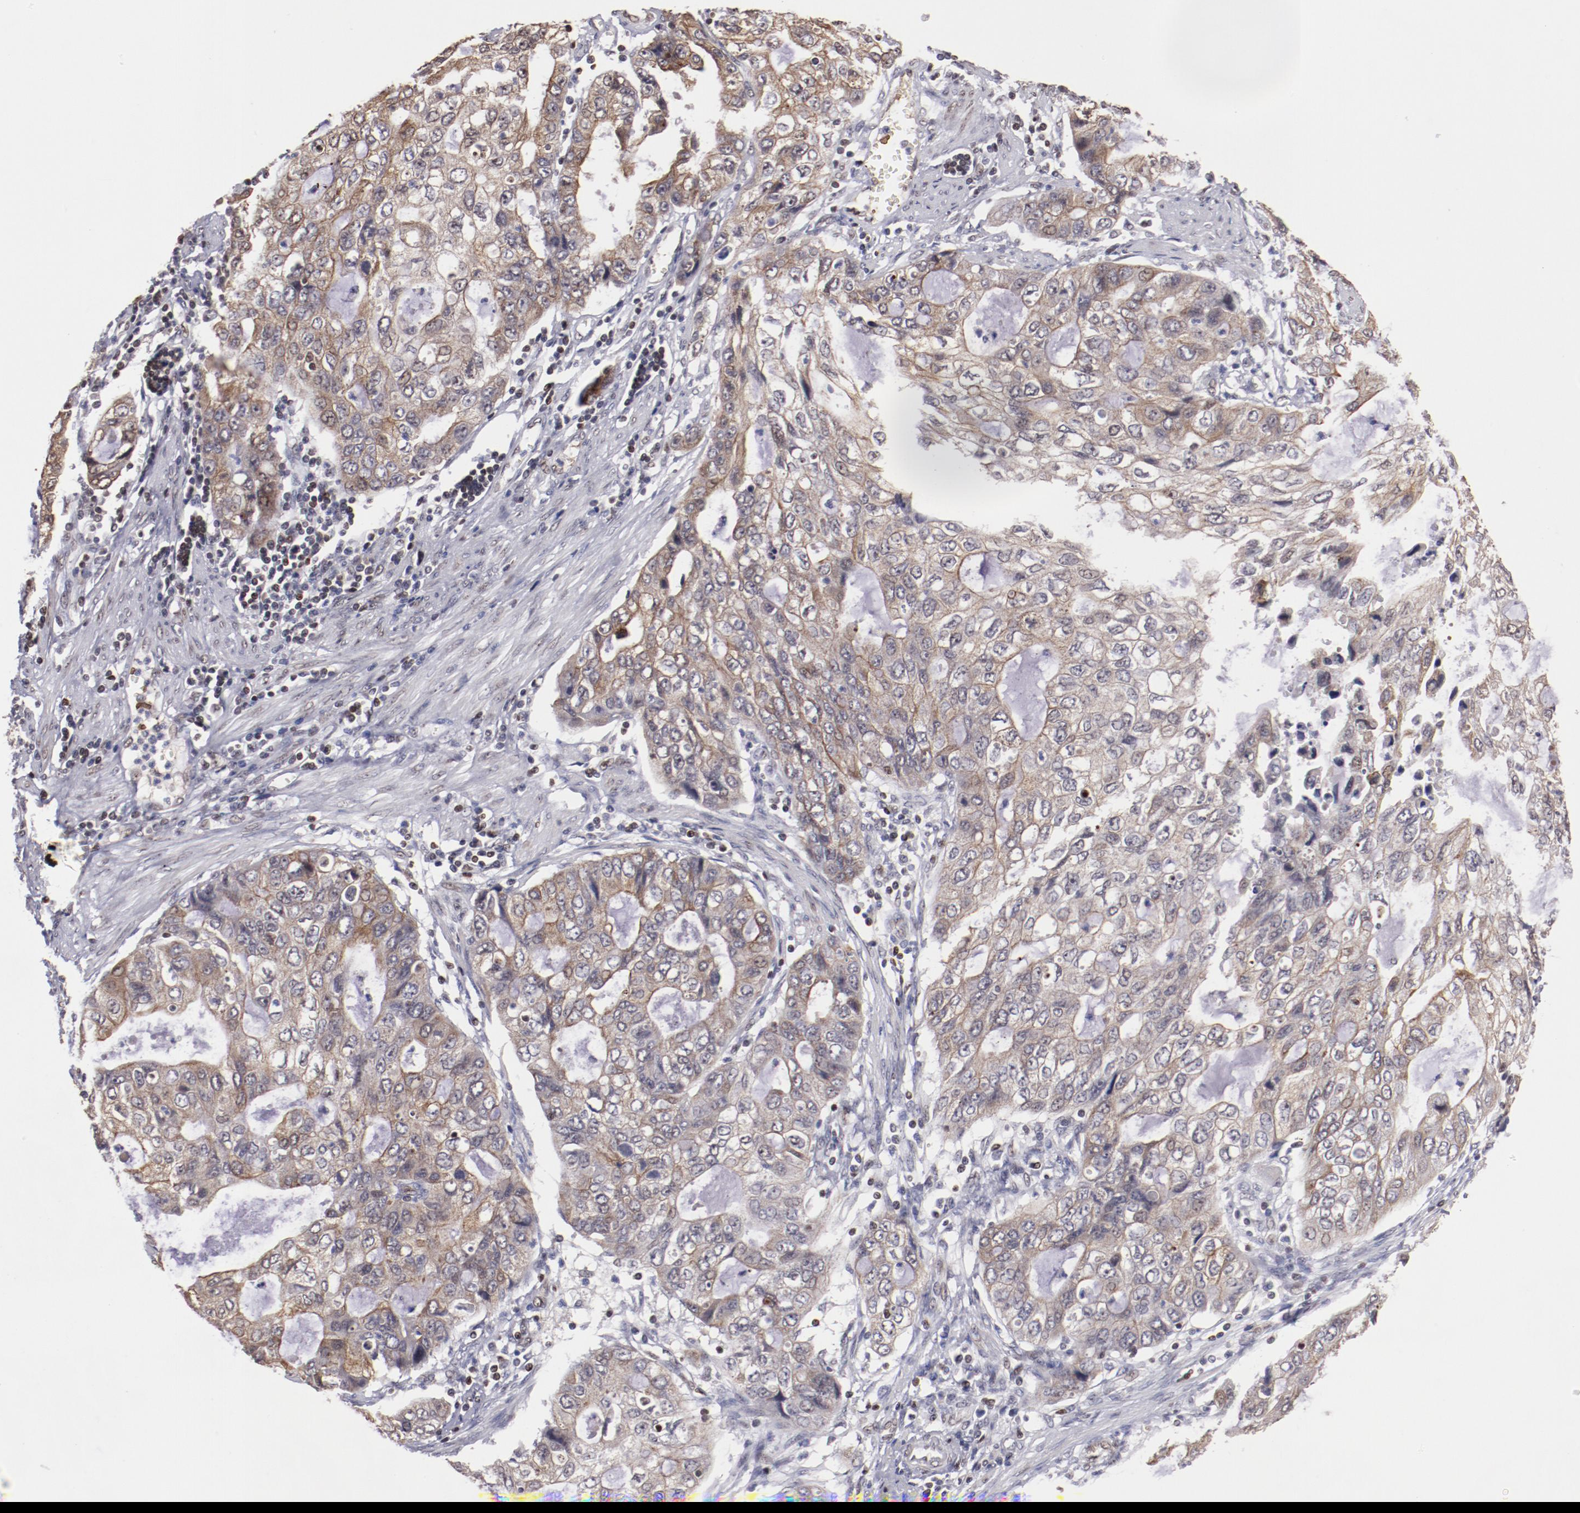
{"staining": {"intensity": "moderate", "quantity": ">75%", "location": "cytoplasmic/membranous,nuclear"}, "tissue": "stomach cancer", "cell_type": "Tumor cells", "image_type": "cancer", "snomed": [{"axis": "morphology", "description": "Adenocarcinoma, NOS"}, {"axis": "topography", "description": "Stomach, upper"}], "caption": "Tumor cells display medium levels of moderate cytoplasmic/membranous and nuclear expression in approximately >75% of cells in human stomach adenocarcinoma. (IHC, brightfield microscopy, high magnification).", "gene": "DDX24", "patient": {"sex": "female", "age": 52}}